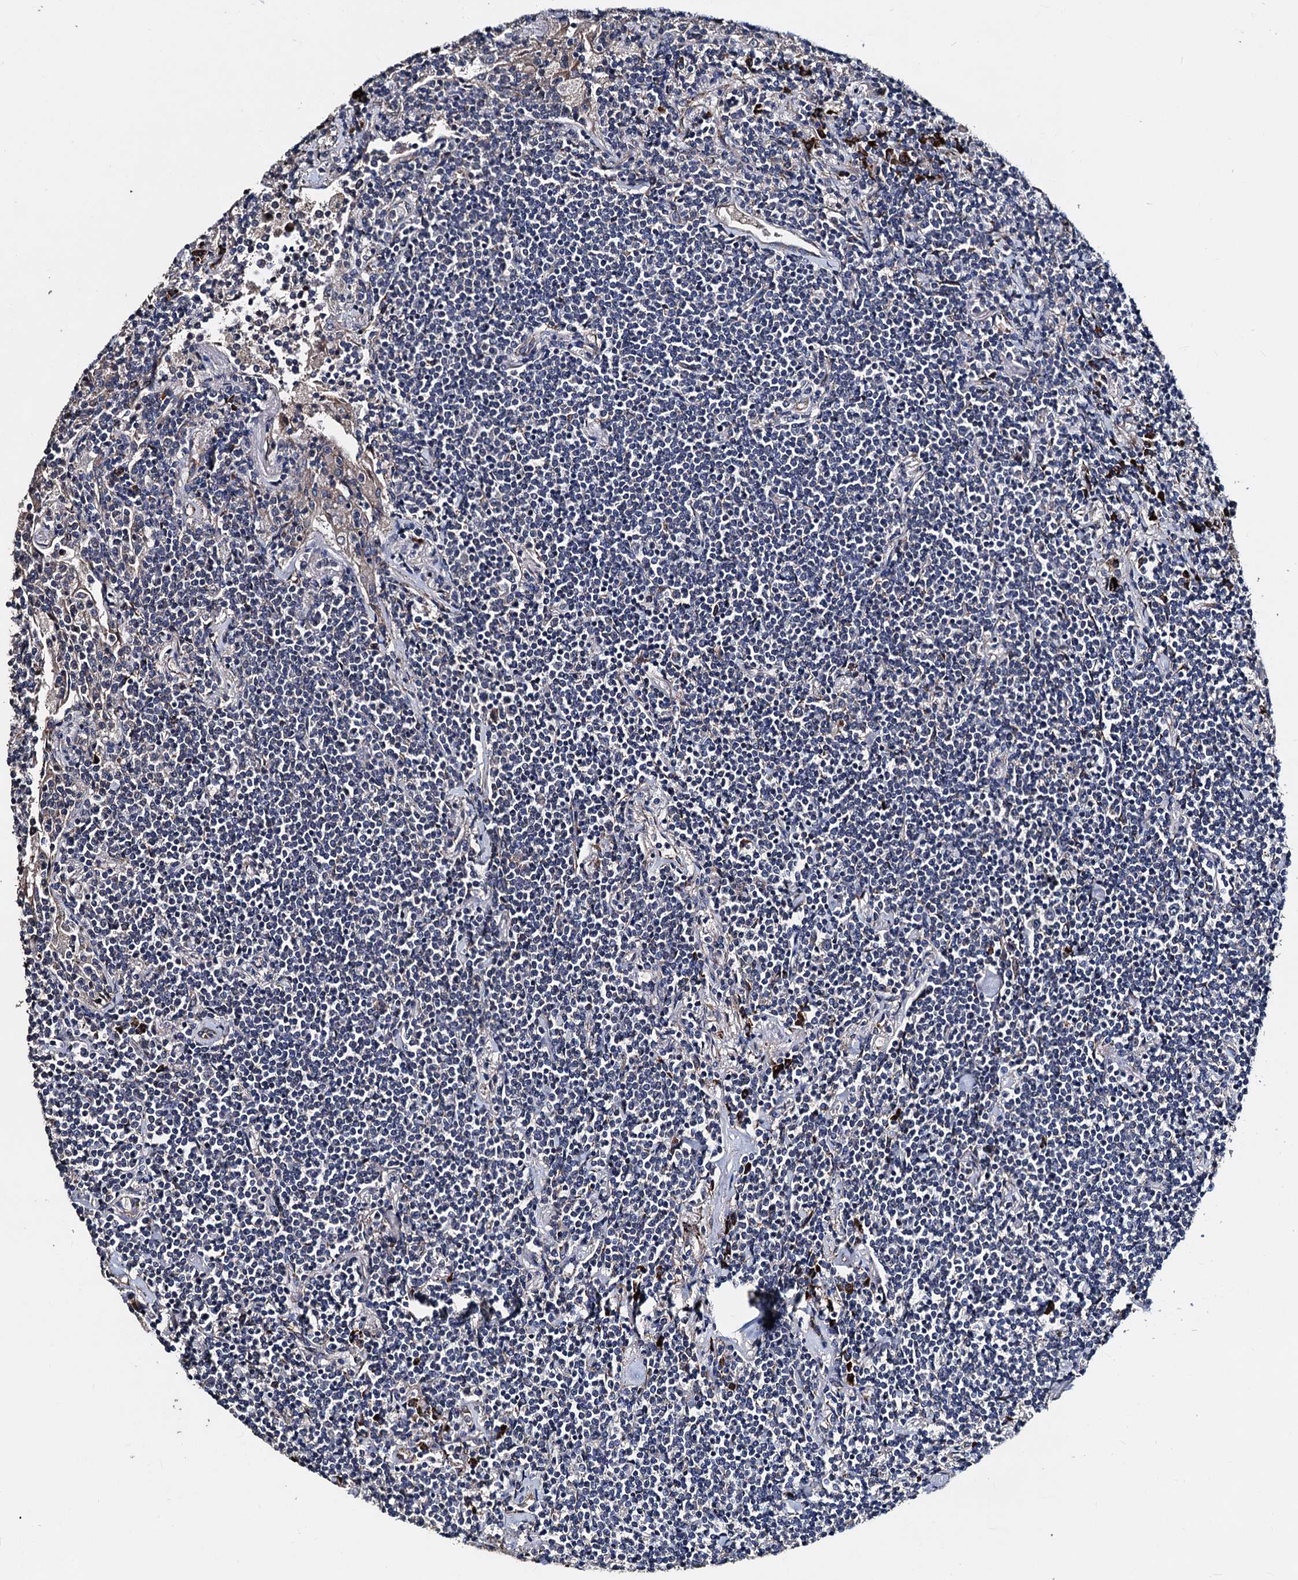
{"staining": {"intensity": "negative", "quantity": "none", "location": "none"}, "tissue": "lymphoma", "cell_type": "Tumor cells", "image_type": "cancer", "snomed": [{"axis": "morphology", "description": "Malignant lymphoma, non-Hodgkin's type, Low grade"}, {"axis": "topography", "description": "Lung"}], "caption": "The micrograph demonstrates no significant positivity in tumor cells of low-grade malignant lymphoma, non-Hodgkin's type. (Immunohistochemistry, brightfield microscopy, high magnification).", "gene": "AKAP11", "patient": {"sex": "female", "age": 71}}